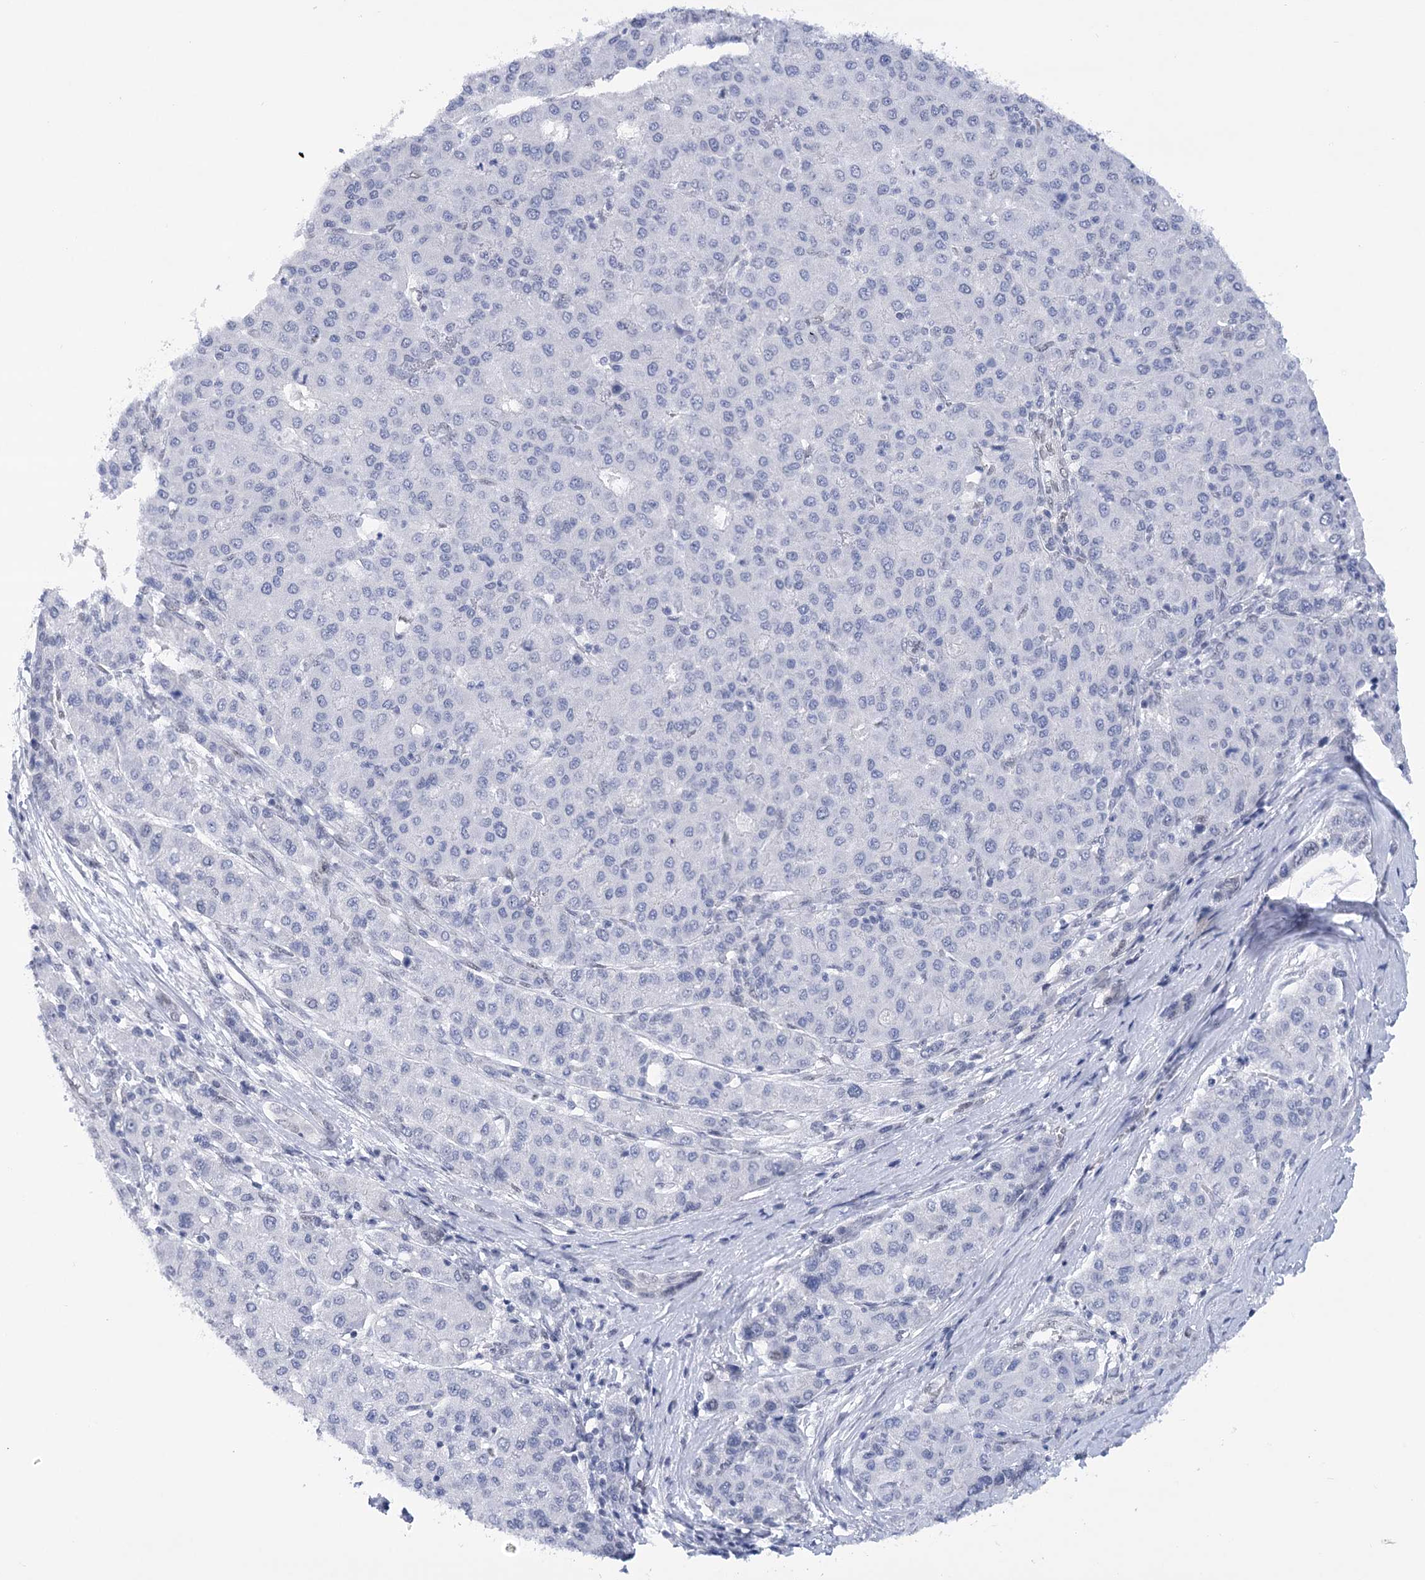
{"staining": {"intensity": "negative", "quantity": "none", "location": "none"}, "tissue": "liver cancer", "cell_type": "Tumor cells", "image_type": "cancer", "snomed": [{"axis": "morphology", "description": "Carcinoma, Hepatocellular, NOS"}, {"axis": "topography", "description": "Liver"}], "caption": "A histopathology image of liver cancer stained for a protein shows no brown staining in tumor cells.", "gene": "HNRNPA0", "patient": {"sex": "male", "age": 65}}